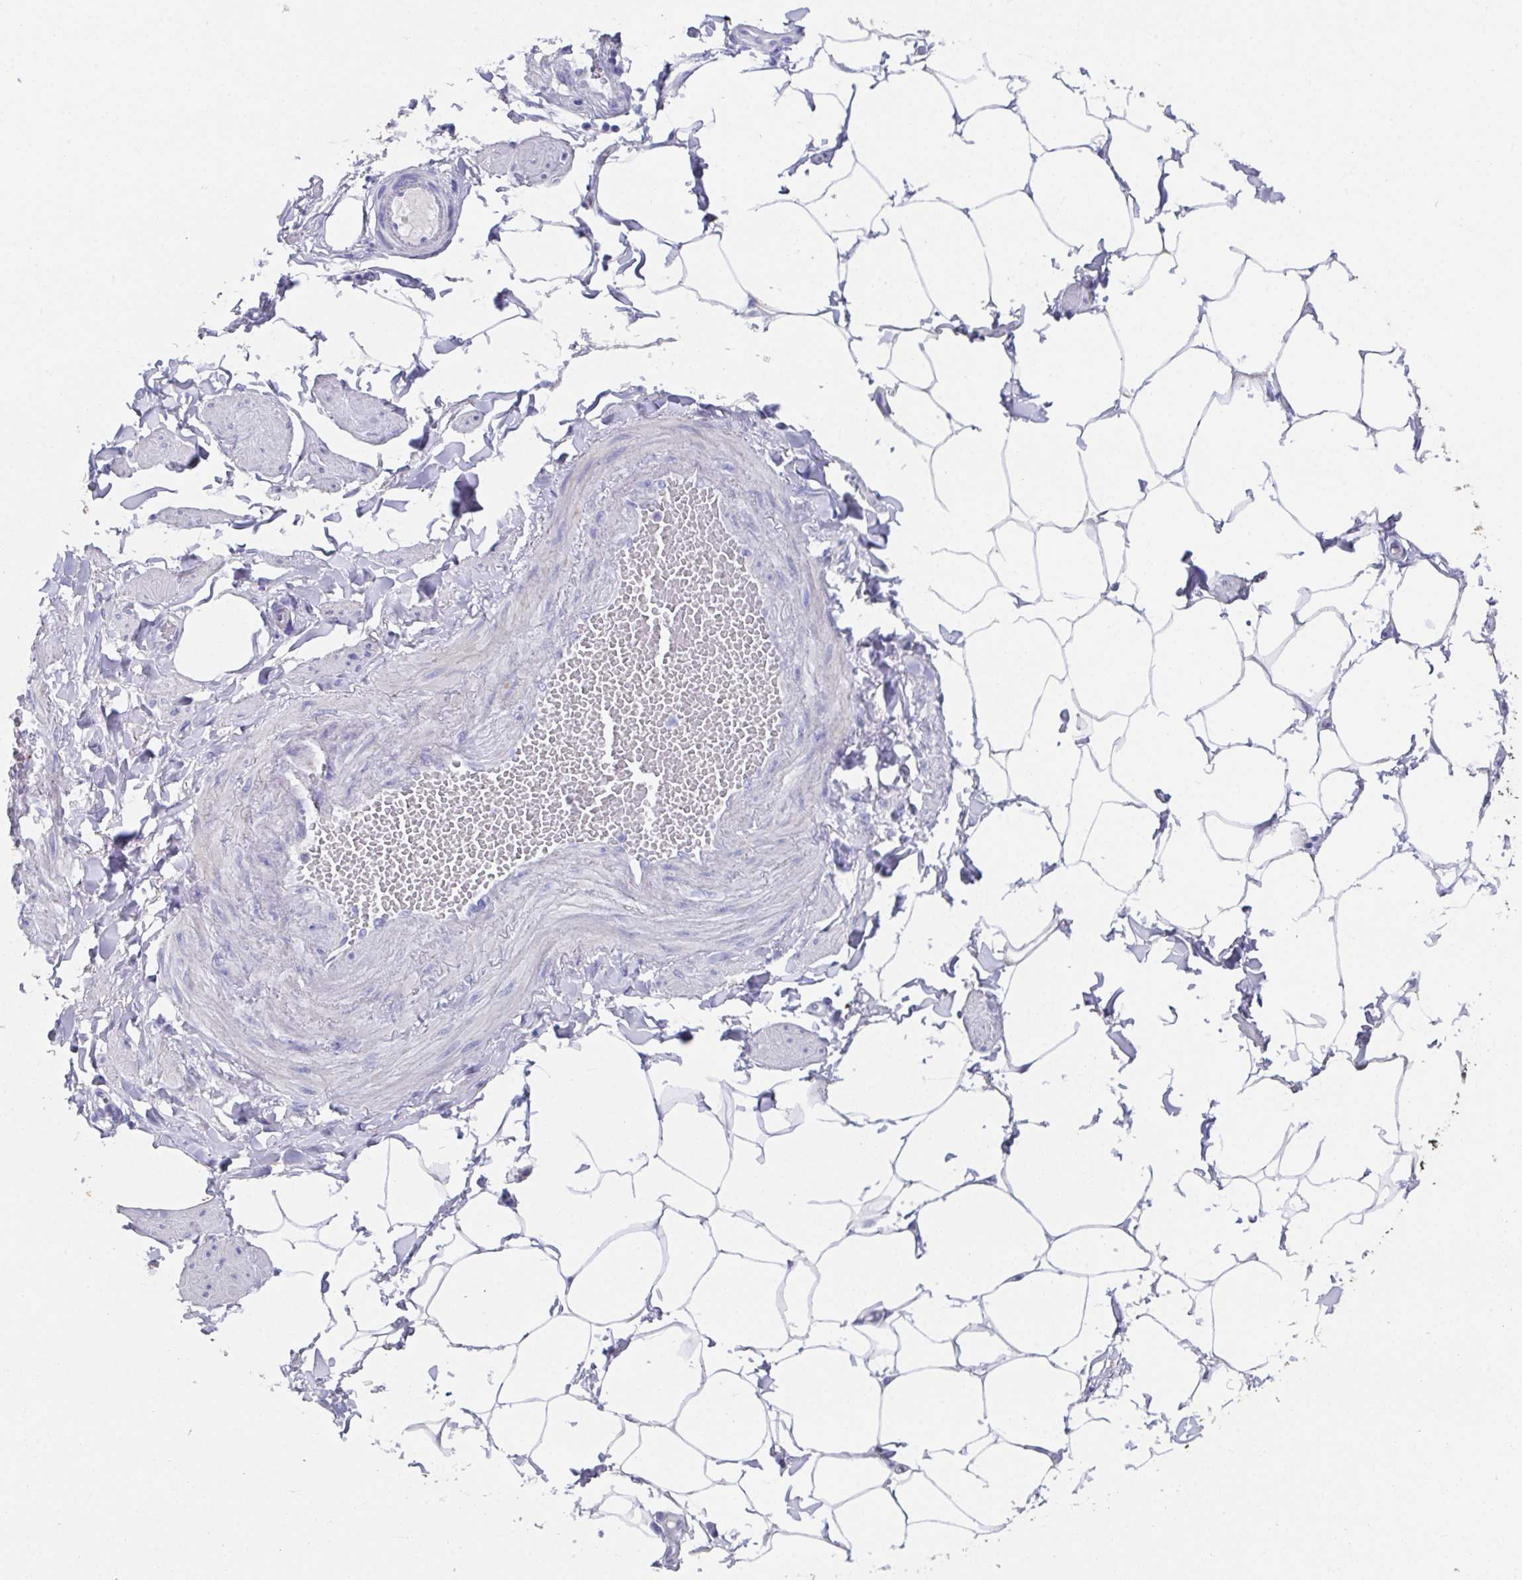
{"staining": {"intensity": "negative", "quantity": "none", "location": "none"}, "tissue": "adipose tissue", "cell_type": "Adipocytes", "image_type": "normal", "snomed": [{"axis": "morphology", "description": "Normal tissue, NOS"}, {"axis": "topography", "description": "Epididymis"}, {"axis": "topography", "description": "Peripheral nerve tissue"}], "caption": "High power microscopy histopathology image of an immunohistochemistry image of normal adipose tissue, revealing no significant expression in adipocytes. (DAB immunohistochemistry, high magnification).", "gene": "SSC4D", "patient": {"sex": "male", "age": 32}}